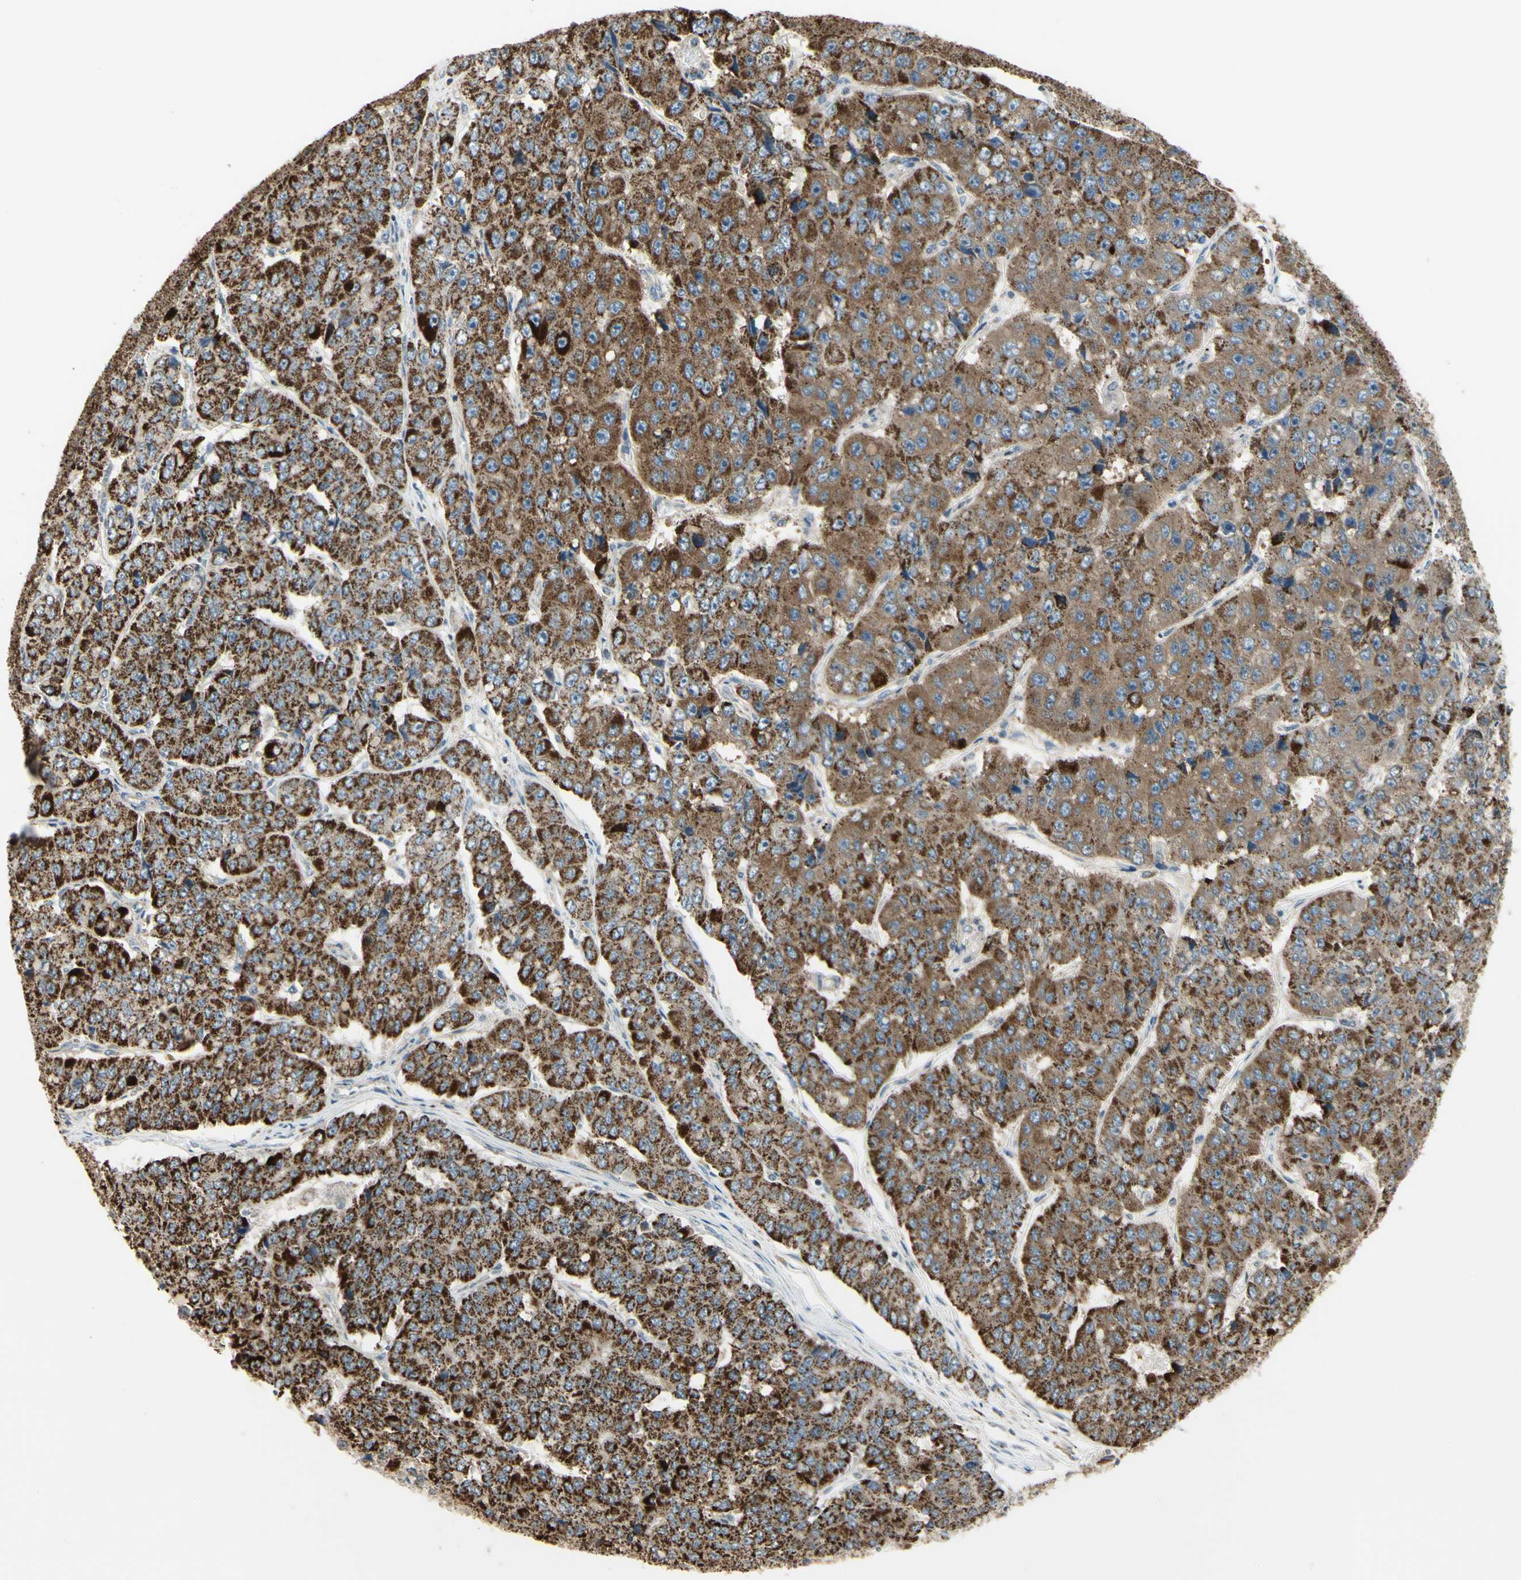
{"staining": {"intensity": "strong", "quantity": ">75%", "location": "cytoplasmic/membranous"}, "tissue": "pancreatic cancer", "cell_type": "Tumor cells", "image_type": "cancer", "snomed": [{"axis": "morphology", "description": "Adenocarcinoma, NOS"}, {"axis": "topography", "description": "Pancreas"}], "caption": "Tumor cells exhibit high levels of strong cytoplasmic/membranous positivity in about >75% of cells in pancreatic cancer (adenocarcinoma).", "gene": "ANKS6", "patient": {"sex": "male", "age": 50}}